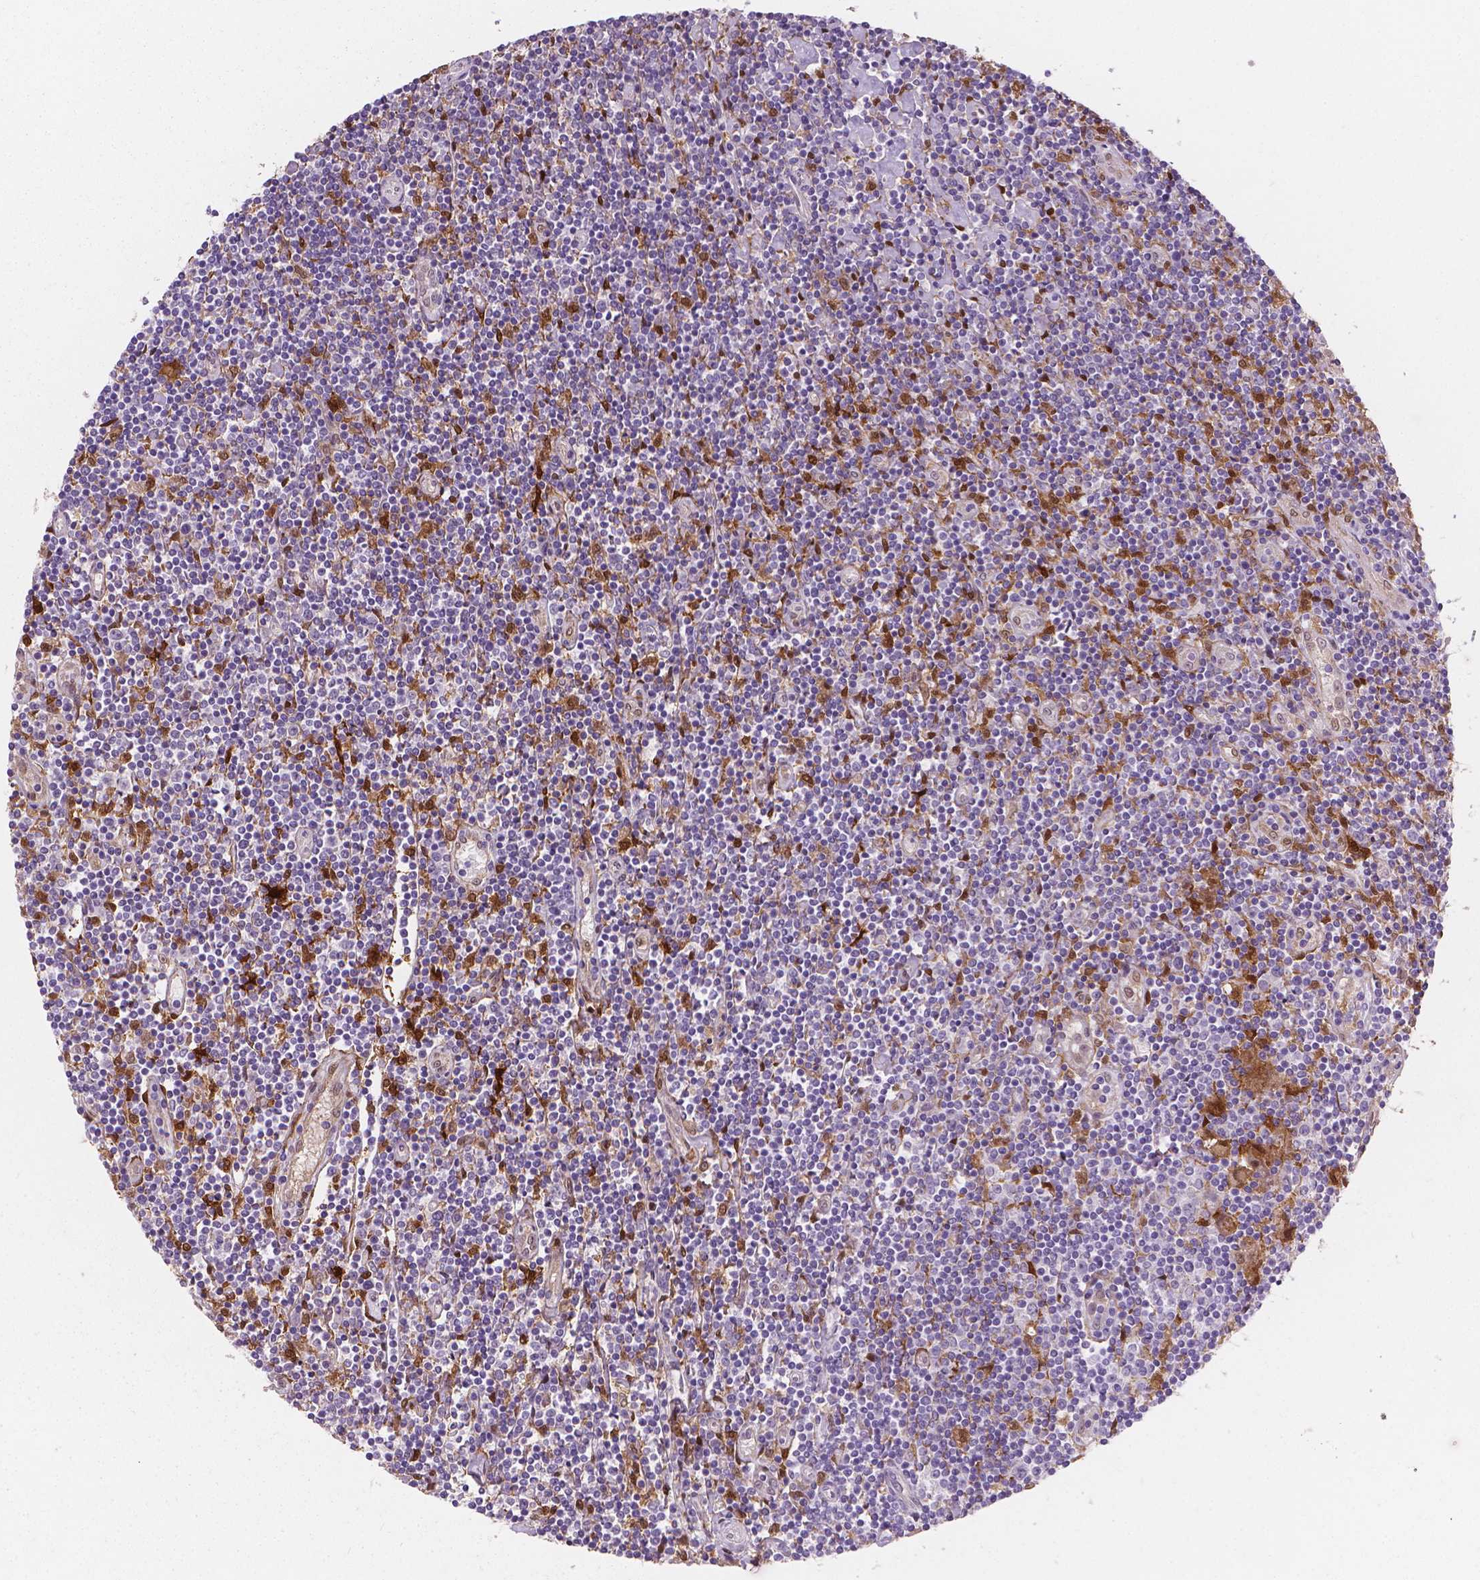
{"staining": {"intensity": "negative", "quantity": "none", "location": "none"}, "tissue": "lymphoma", "cell_type": "Tumor cells", "image_type": "cancer", "snomed": [{"axis": "morphology", "description": "Hodgkin's disease, NOS"}, {"axis": "topography", "description": "Lymph node"}], "caption": "IHC of human Hodgkin's disease demonstrates no positivity in tumor cells.", "gene": "TNFAIP2", "patient": {"sex": "male", "age": 40}}